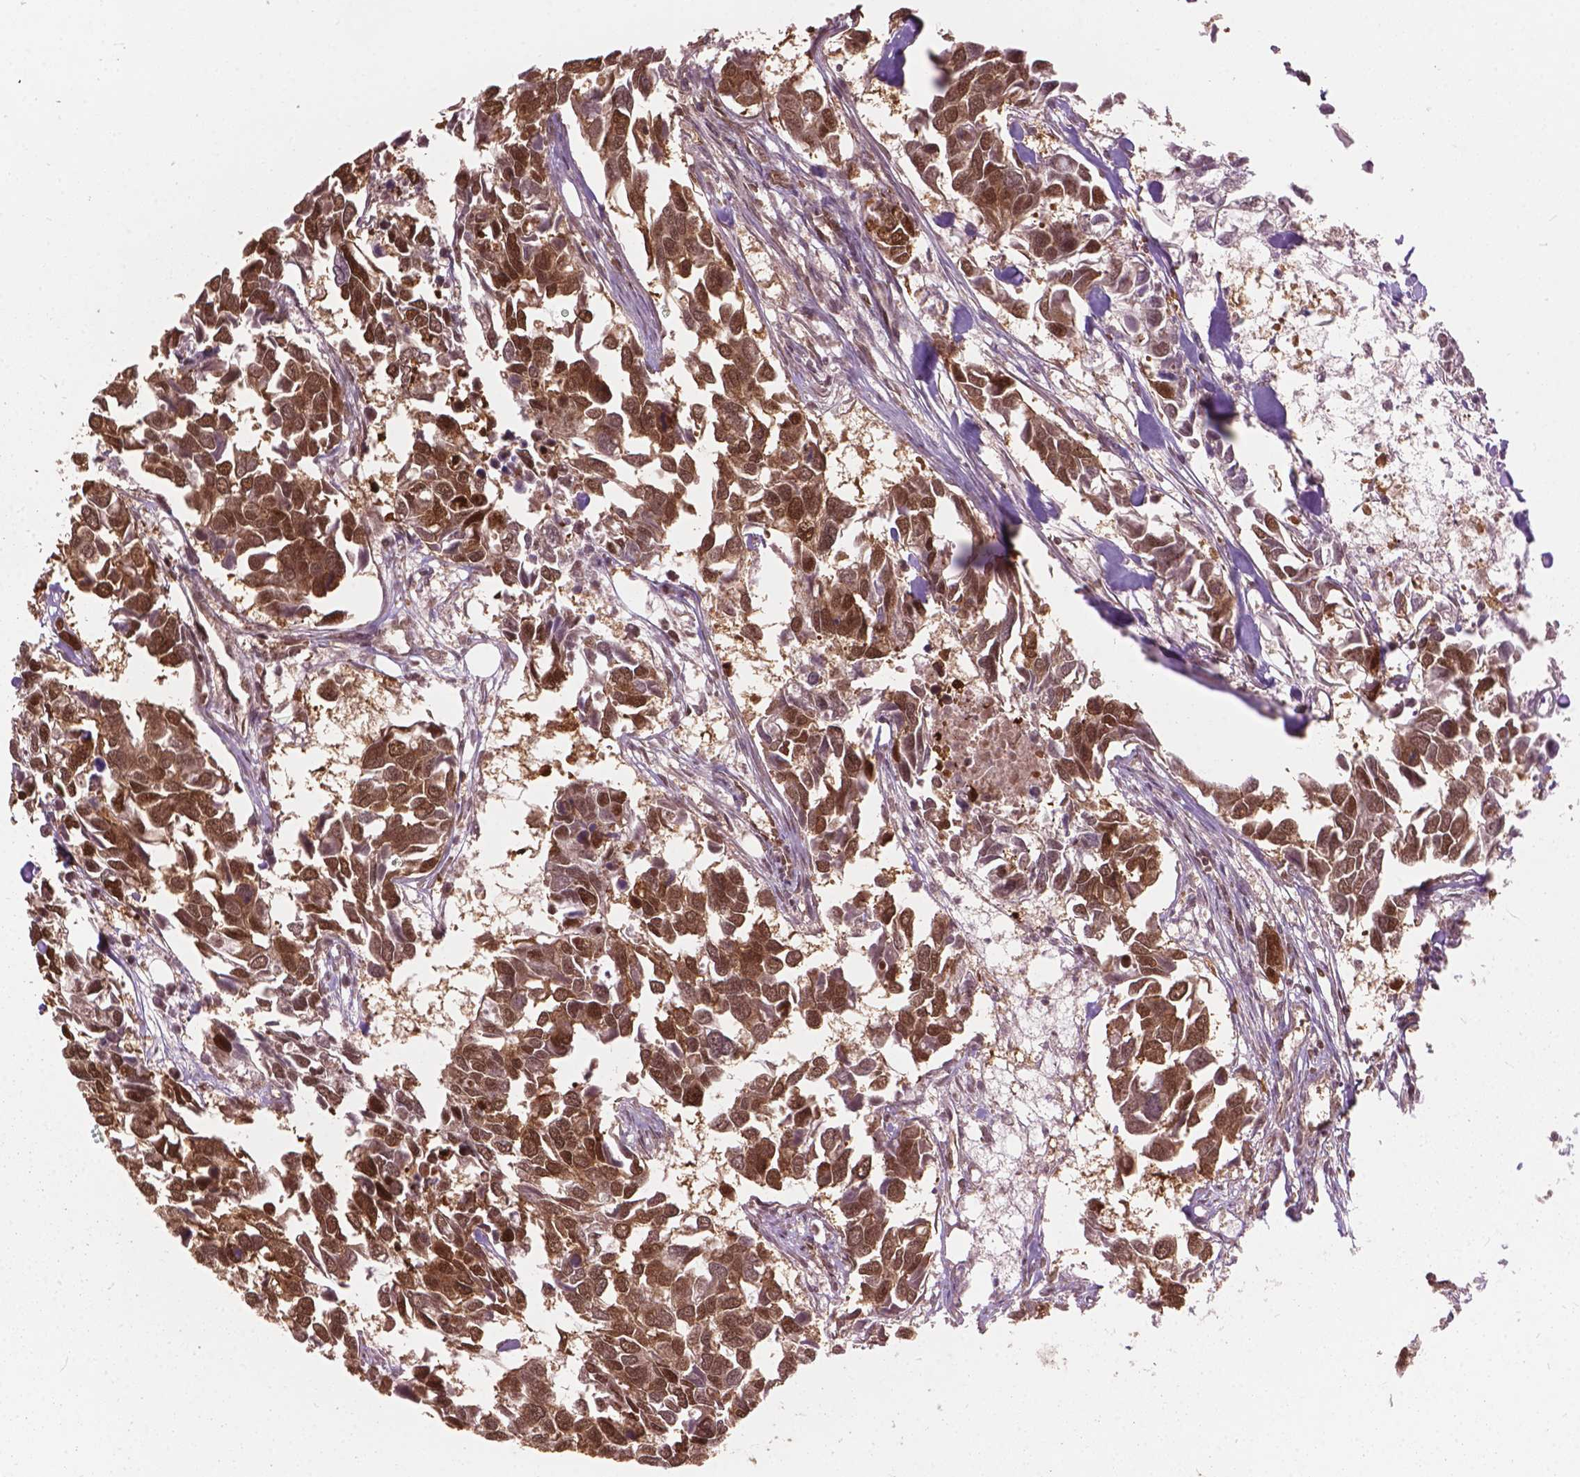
{"staining": {"intensity": "moderate", "quantity": ">75%", "location": "cytoplasmic/membranous,nuclear"}, "tissue": "breast cancer", "cell_type": "Tumor cells", "image_type": "cancer", "snomed": [{"axis": "morphology", "description": "Duct carcinoma"}, {"axis": "topography", "description": "Breast"}], "caption": "A micrograph of human breast cancer stained for a protein reveals moderate cytoplasmic/membranous and nuclear brown staining in tumor cells.", "gene": "ANP32B", "patient": {"sex": "female", "age": 83}}